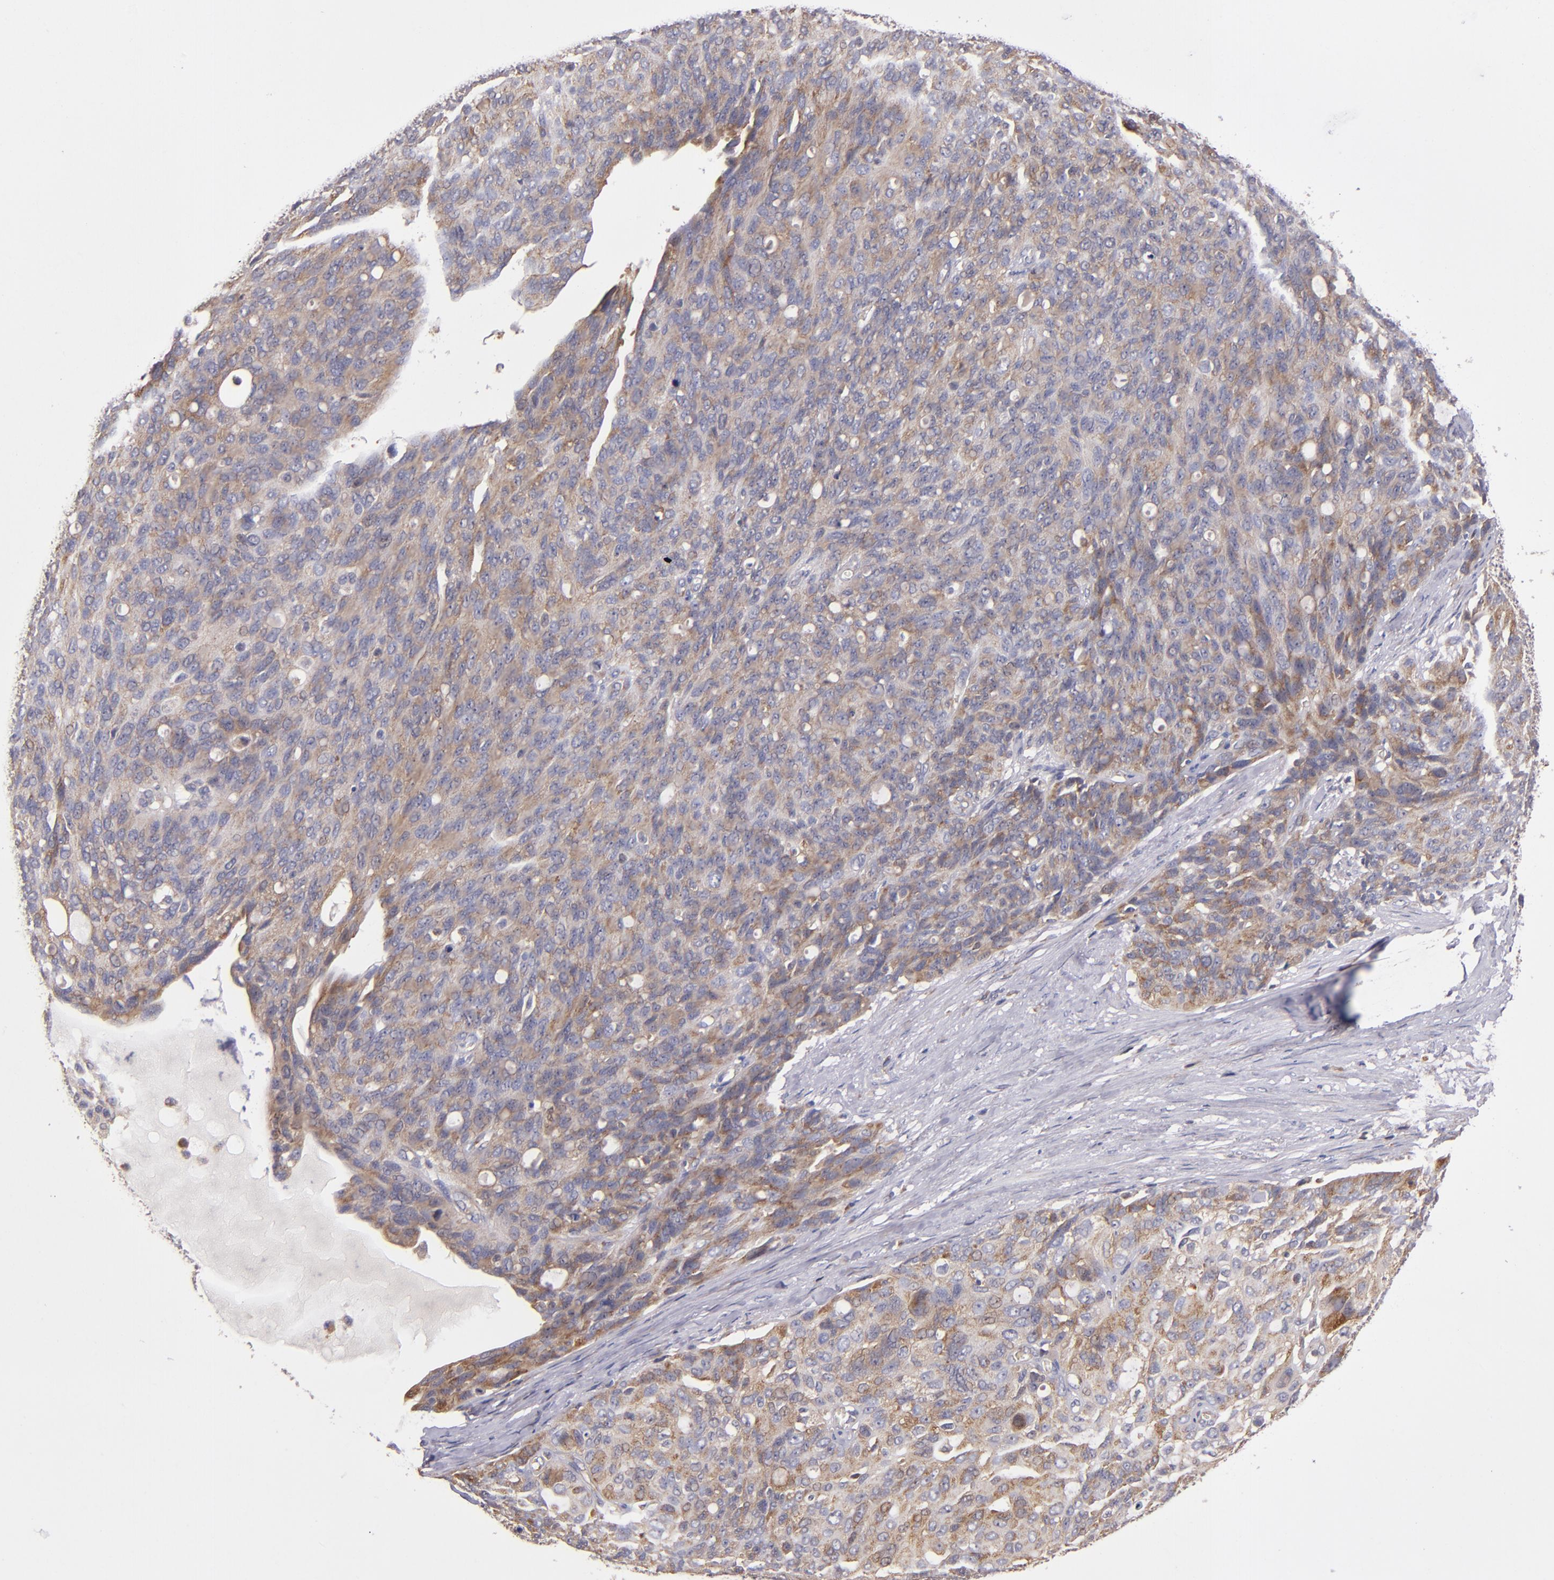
{"staining": {"intensity": "moderate", "quantity": ">75%", "location": "cytoplasmic/membranous"}, "tissue": "ovarian cancer", "cell_type": "Tumor cells", "image_type": "cancer", "snomed": [{"axis": "morphology", "description": "Carcinoma, endometroid"}, {"axis": "topography", "description": "Ovary"}], "caption": "Ovarian cancer (endometroid carcinoma) stained with immunohistochemistry (IHC) demonstrates moderate cytoplasmic/membranous positivity in about >75% of tumor cells.", "gene": "EIF4ENIF1", "patient": {"sex": "female", "age": 60}}